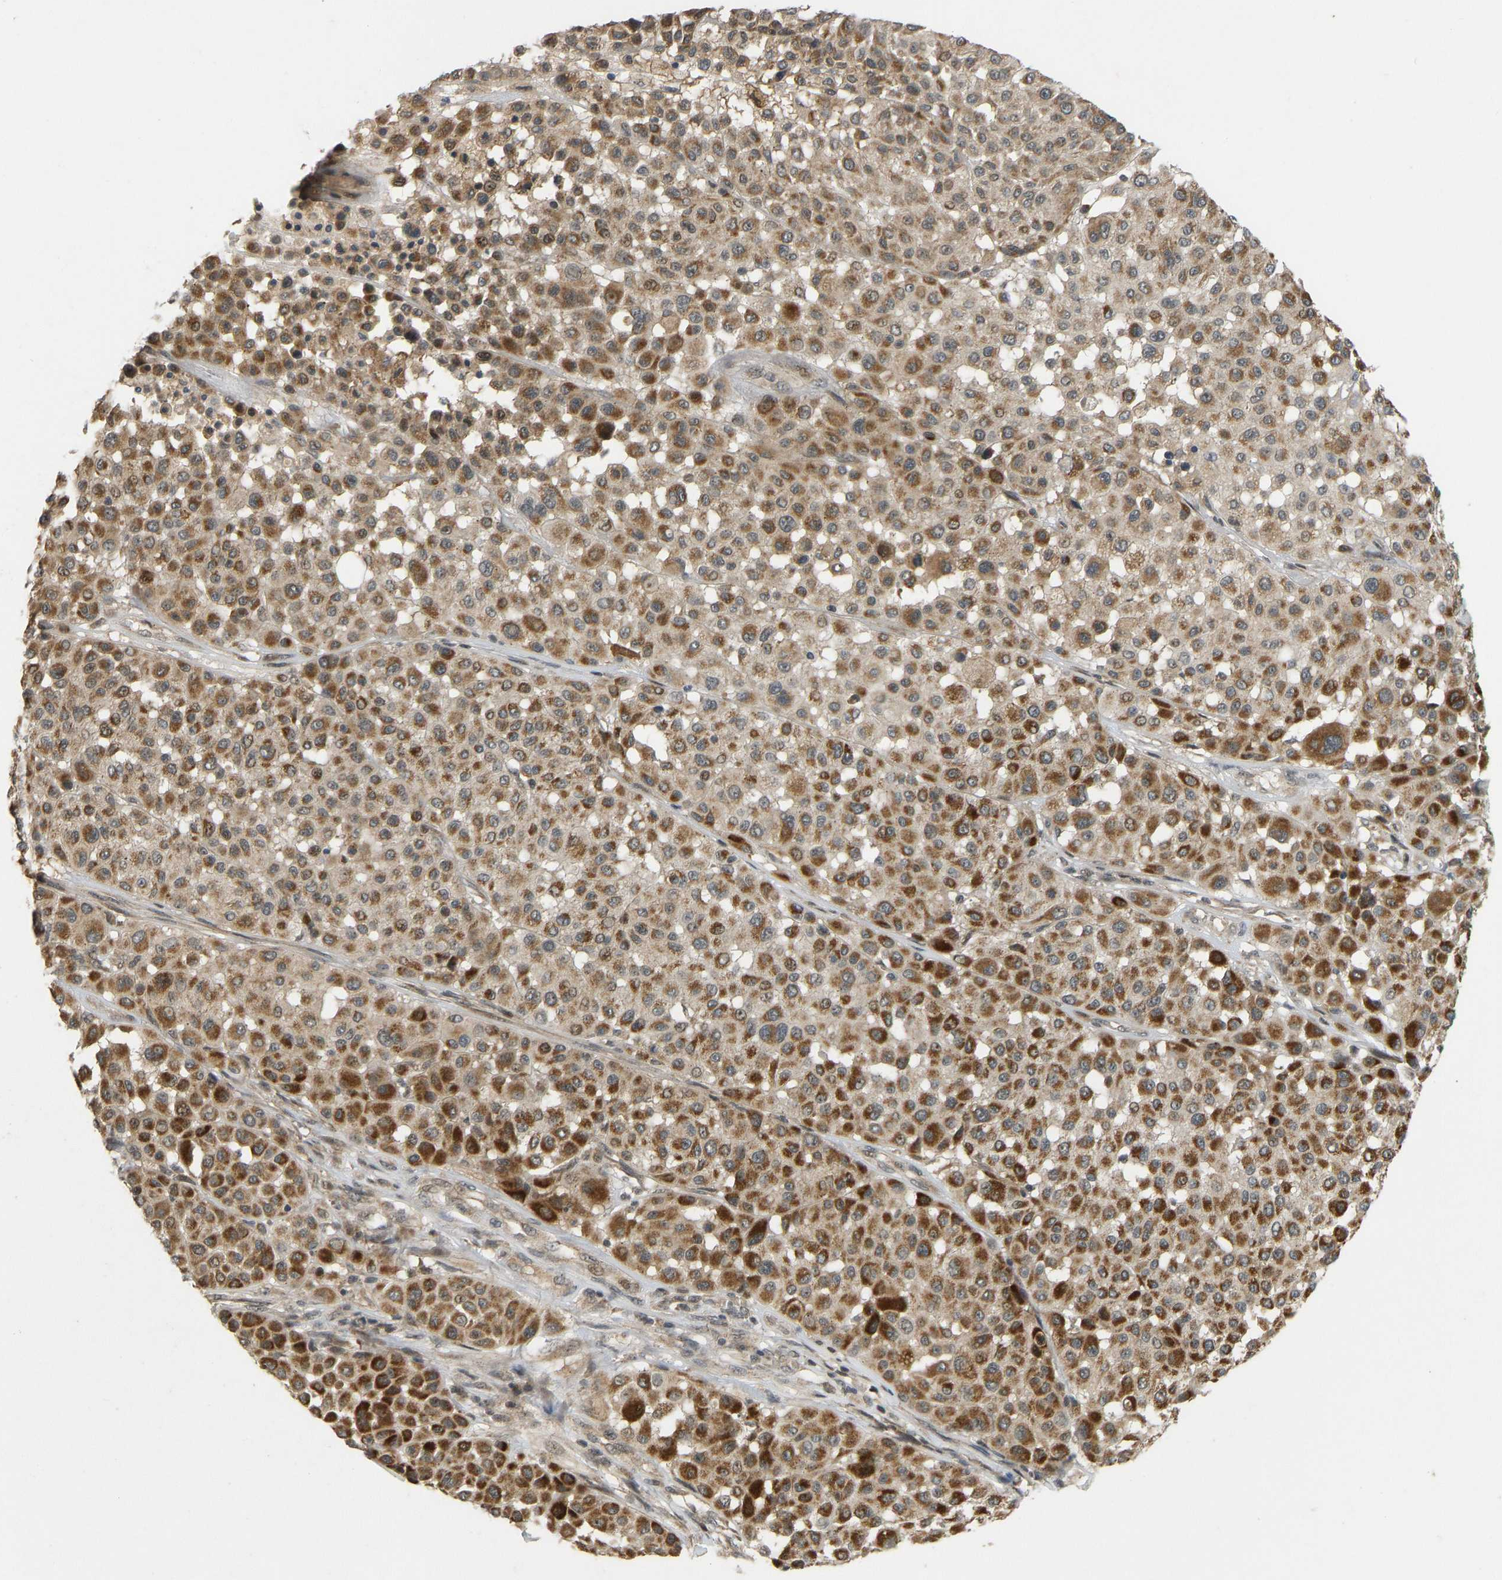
{"staining": {"intensity": "strong", "quantity": ">75%", "location": "cytoplasmic/membranous"}, "tissue": "melanoma", "cell_type": "Tumor cells", "image_type": "cancer", "snomed": [{"axis": "morphology", "description": "Malignant melanoma, Metastatic site"}, {"axis": "topography", "description": "Soft tissue"}], "caption": "An image of malignant melanoma (metastatic site) stained for a protein shows strong cytoplasmic/membranous brown staining in tumor cells. Ihc stains the protein of interest in brown and the nuclei are stained blue.", "gene": "ACADS", "patient": {"sex": "male", "age": 41}}